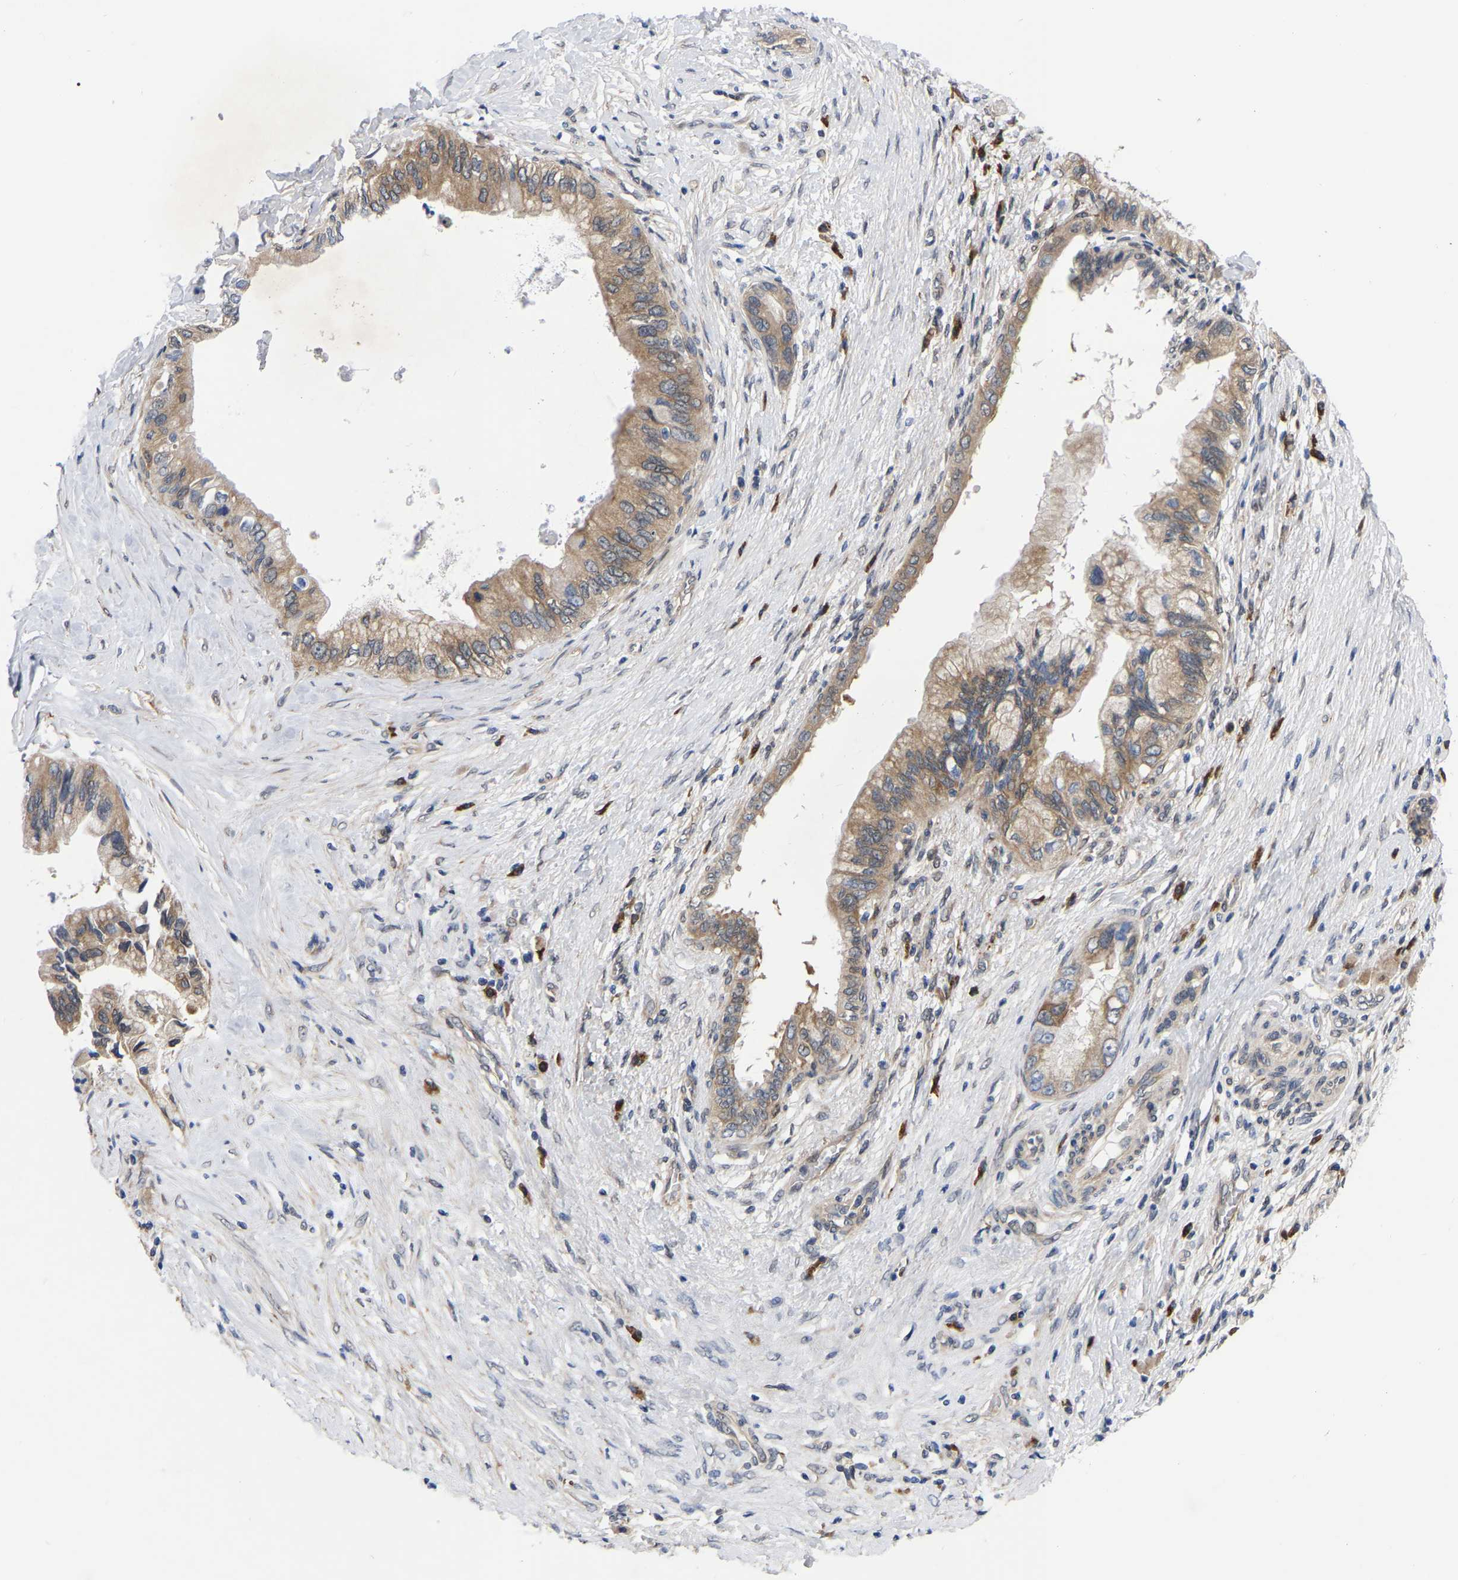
{"staining": {"intensity": "moderate", "quantity": ">75%", "location": "cytoplasmic/membranous"}, "tissue": "pancreatic cancer", "cell_type": "Tumor cells", "image_type": "cancer", "snomed": [{"axis": "morphology", "description": "Adenocarcinoma, NOS"}, {"axis": "topography", "description": "Pancreas"}], "caption": "Moderate cytoplasmic/membranous protein staining is identified in approximately >75% of tumor cells in pancreatic cancer (adenocarcinoma).", "gene": "UBE4B", "patient": {"sex": "female", "age": 73}}